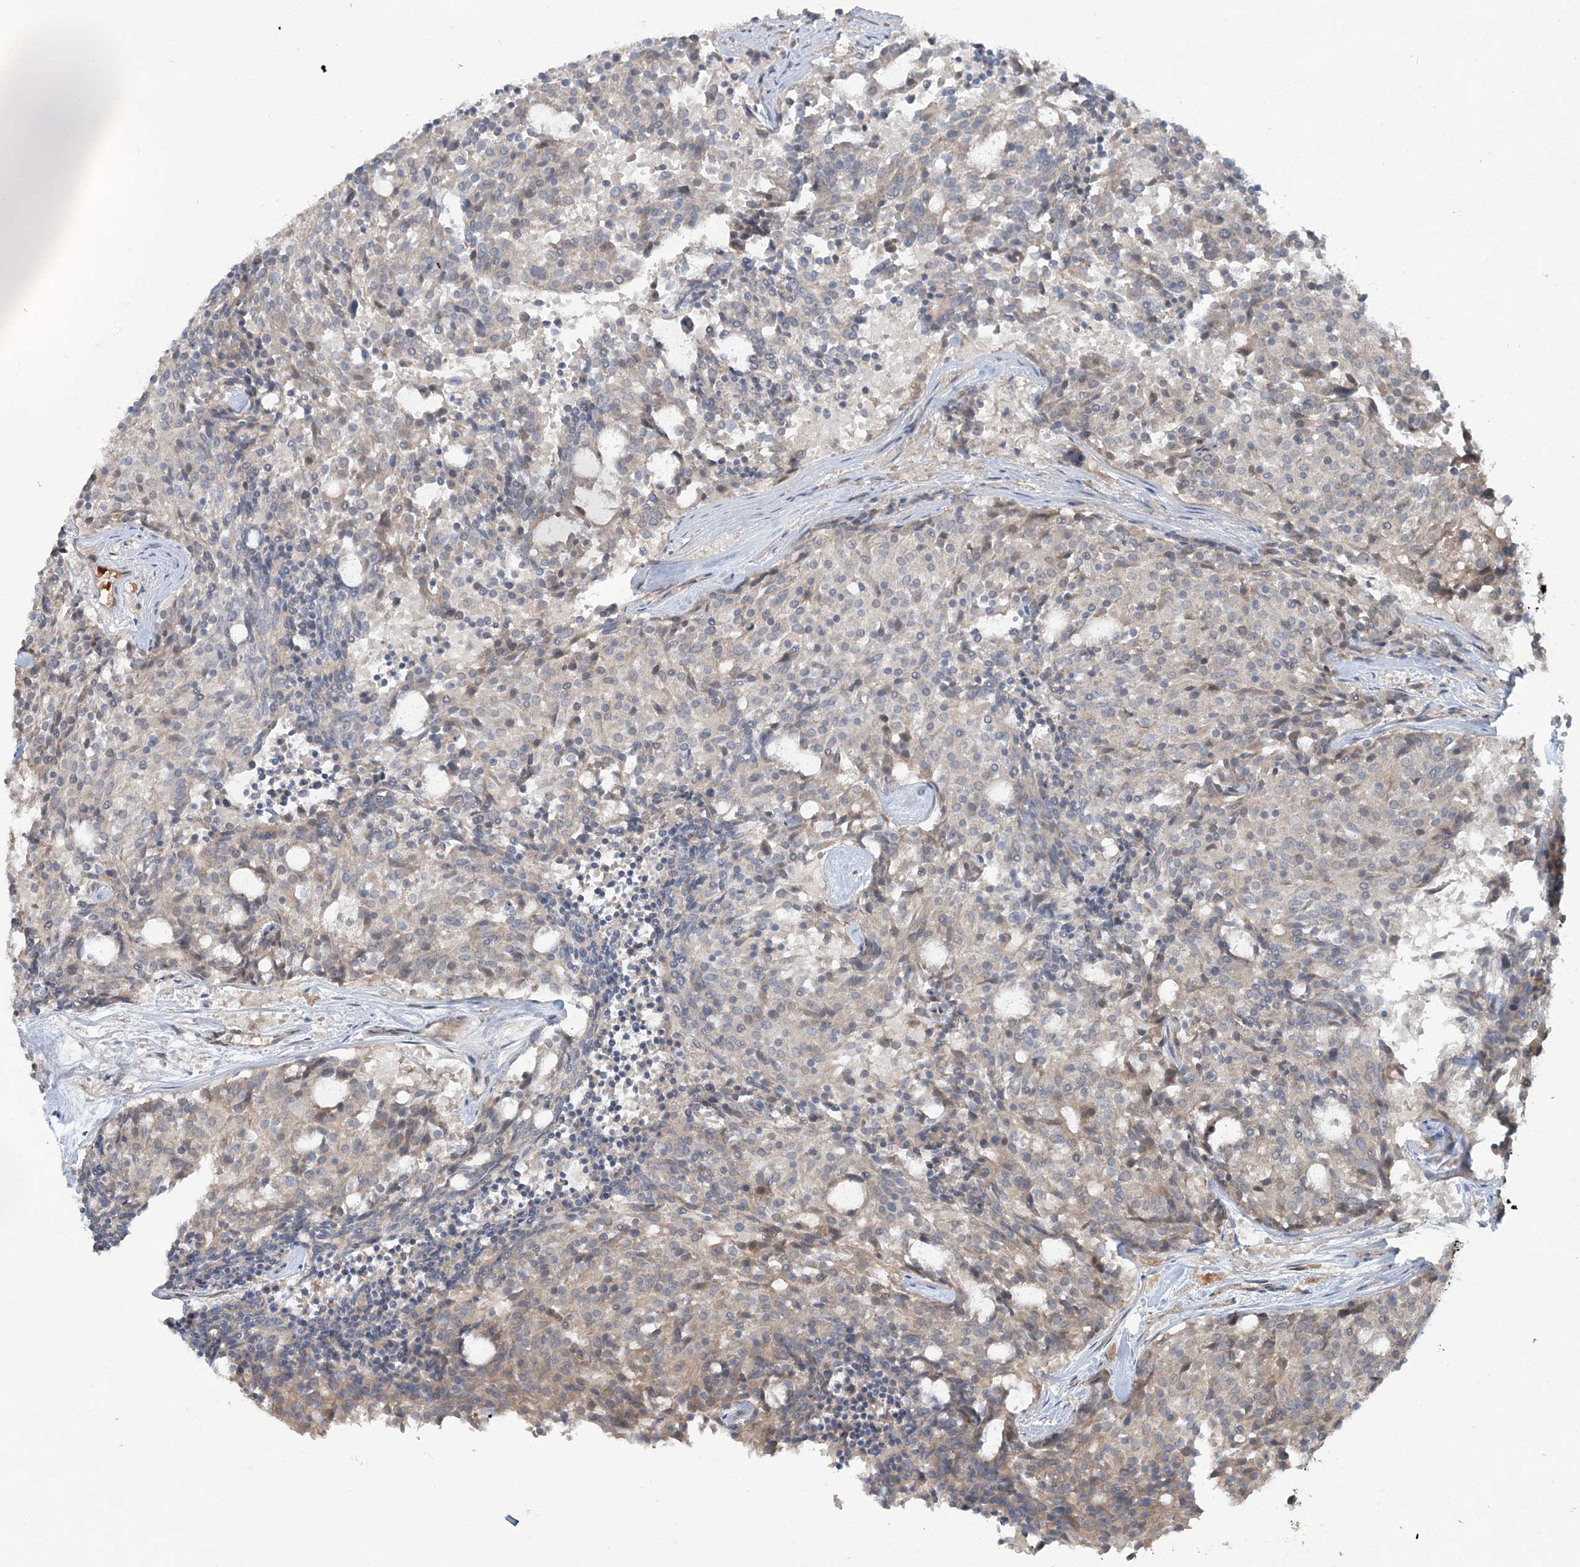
{"staining": {"intensity": "weak", "quantity": "<25%", "location": "cytoplasmic/membranous"}, "tissue": "carcinoid", "cell_type": "Tumor cells", "image_type": "cancer", "snomed": [{"axis": "morphology", "description": "Carcinoid, malignant, NOS"}, {"axis": "topography", "description": "Pancreas"}], "caption": "The histopathology image shows no staining of tumor cells in carcinoid. (DAB immunohistochemistry (IHC) visualized using brightfield microscopy, high magnification).", "gene": "ERI2", "patient": {"sex": "female", "age": 54}}